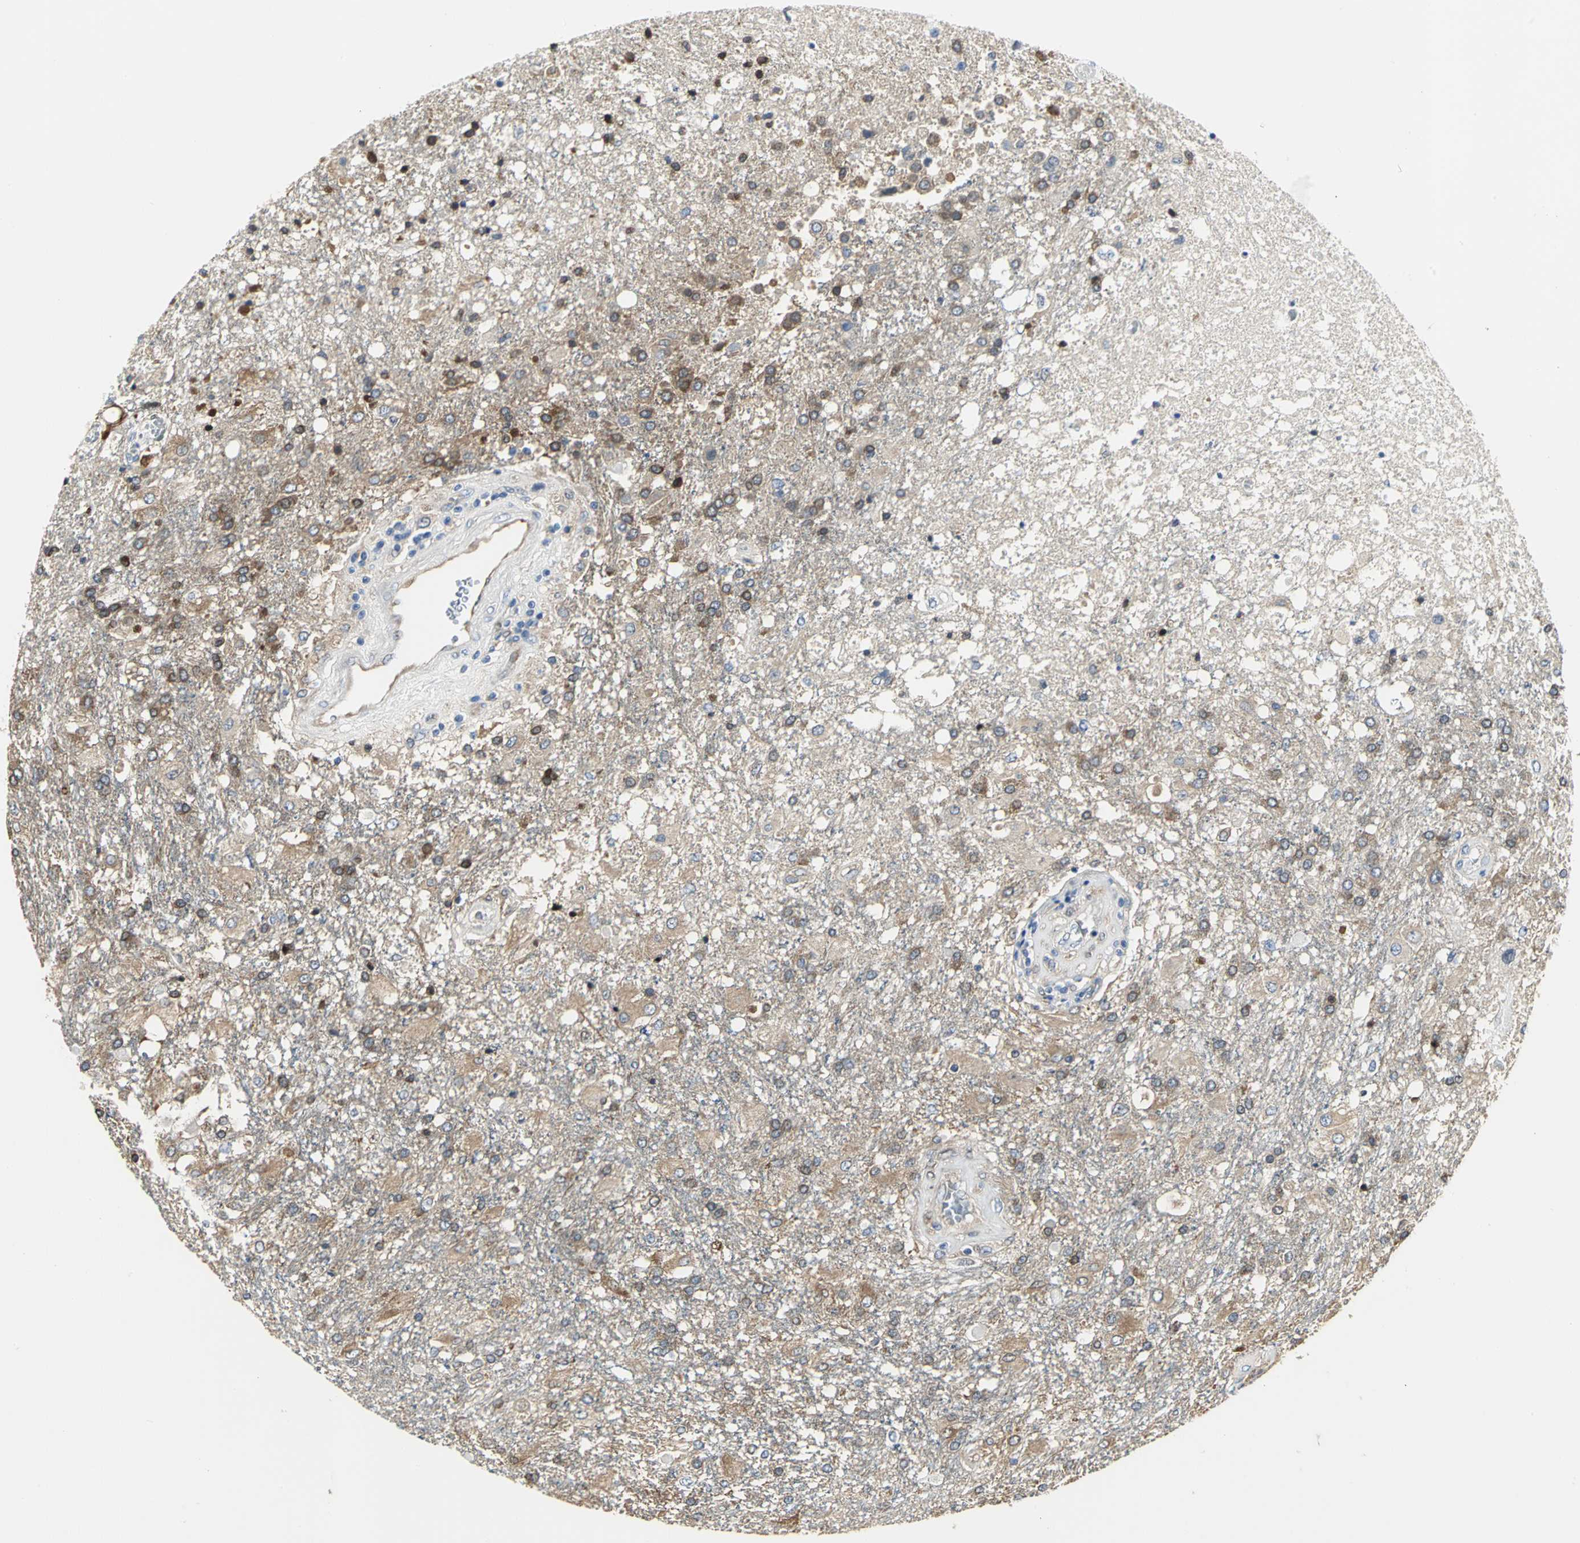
{"staining": {"intensity": "strong", "quantity": "25%-75%", "location": "cytoplasmic/membranous"}, "tissue": "glioma", "cell_type": "Tumor cells", "image_type": "cancer", "snomed": [{"axis": "morphology", "description": "Glioma, malignant, High grade"}, {"axis": "topography", "description": "Cerebral cortex"}], "caption": "A high amount of strong cytoplasmic/membranous positivity is identified in about 25%-75% of tumor cells in glioma tissue.", "gene": "CHRNB1", "patient": {"sex": "male", "age": 79}}